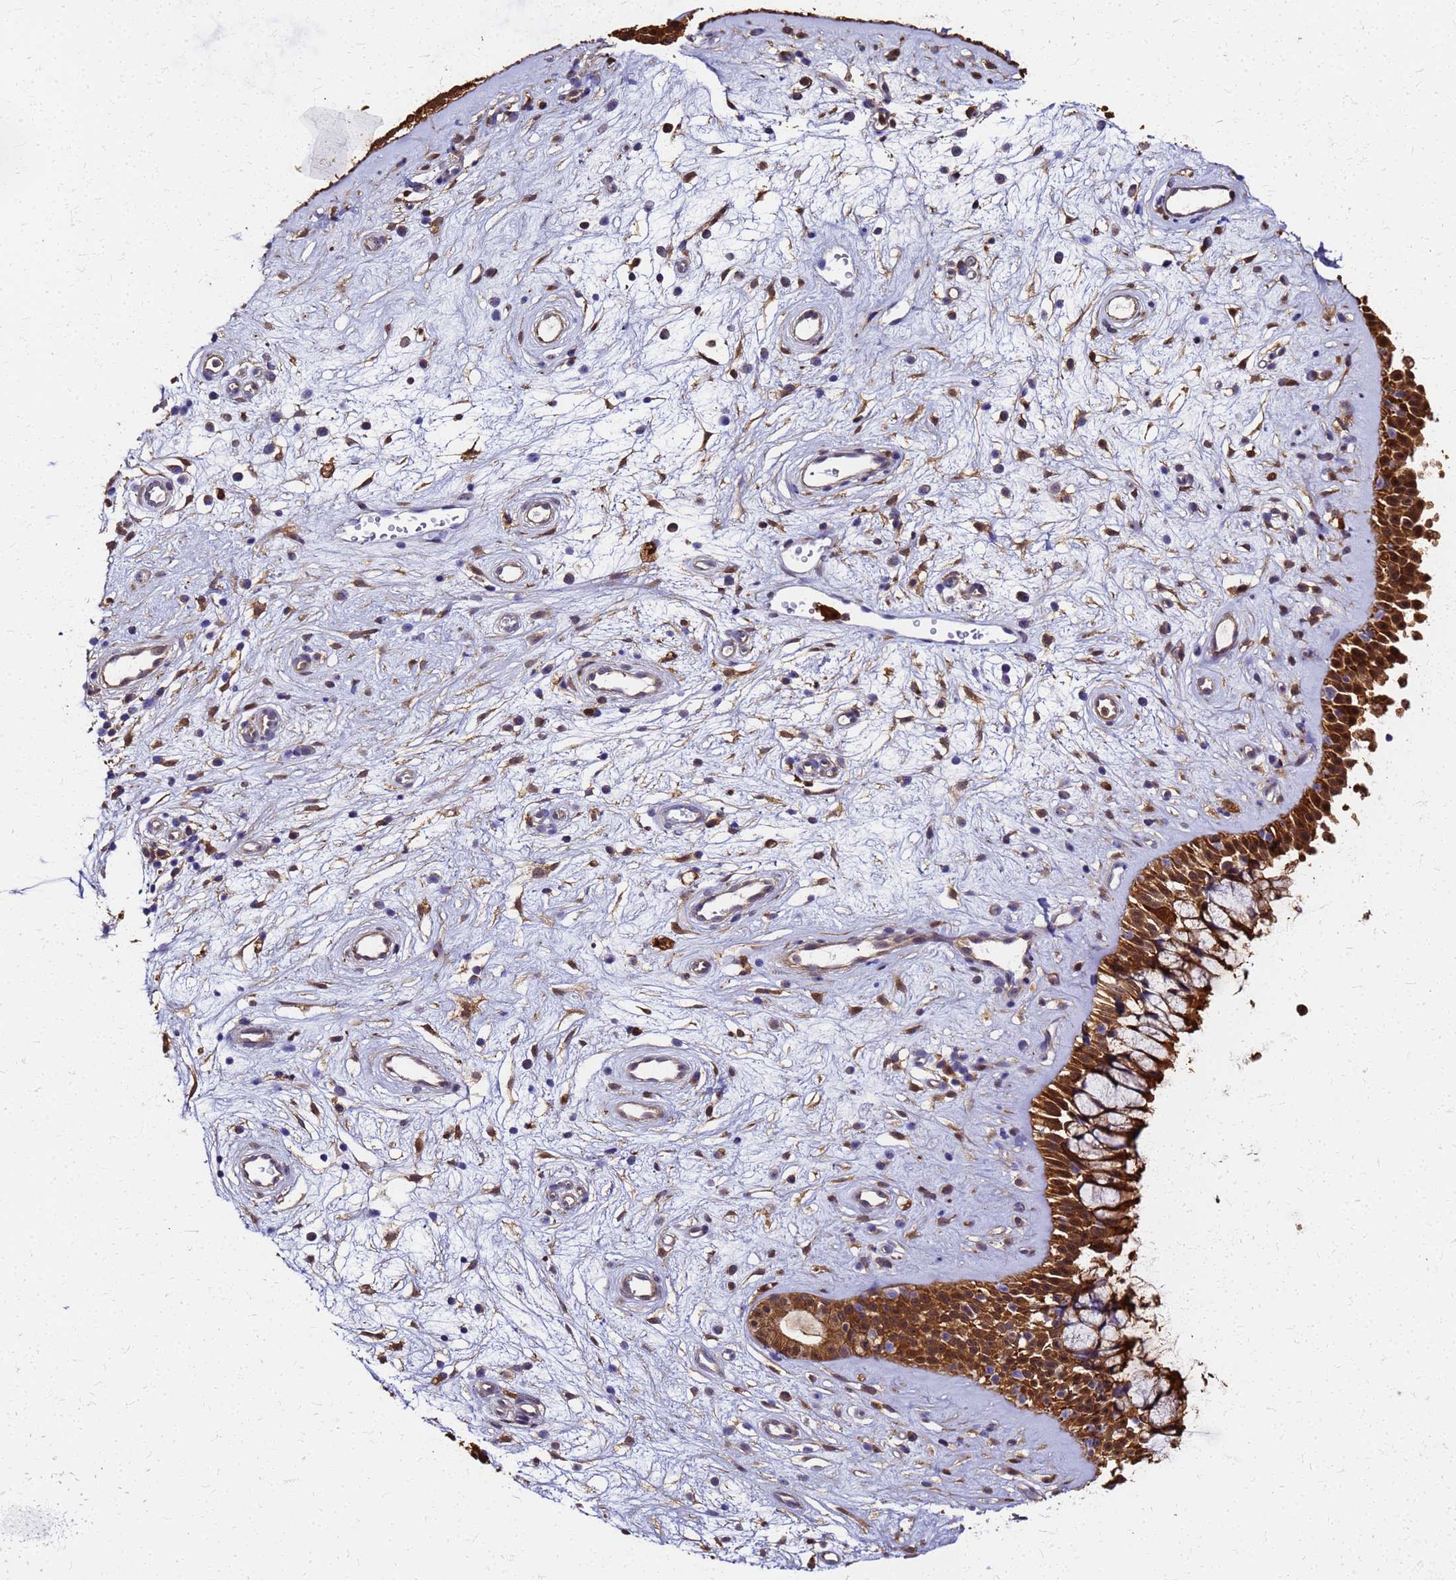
{"staining": {"intensity": "strong", "quantity": ">75%", "location": "cytoplasmic/membranous,nuclear"}, "tissue": "nasopharynx", "cell_type": "Respiratory epithelial cells", "image_type": "normal", "snomed": [{"axis": "morphology", "description": "Normal tissue, NOS"}, {"axis": "topography", "description": "Nasopharynx"}], "caption": "Protein analysis of unremarkable nasopharynx reveals strong cytoplasmic/membranous,nuclear staining in about >75% of respiratory epithelial cells. Using DAB (brown) and hematoxylin (blue) stains, captured at high magnification using brightfield microscopy.", "gene": "S100A11", "patient": {"sex": "male", "age": 32}}